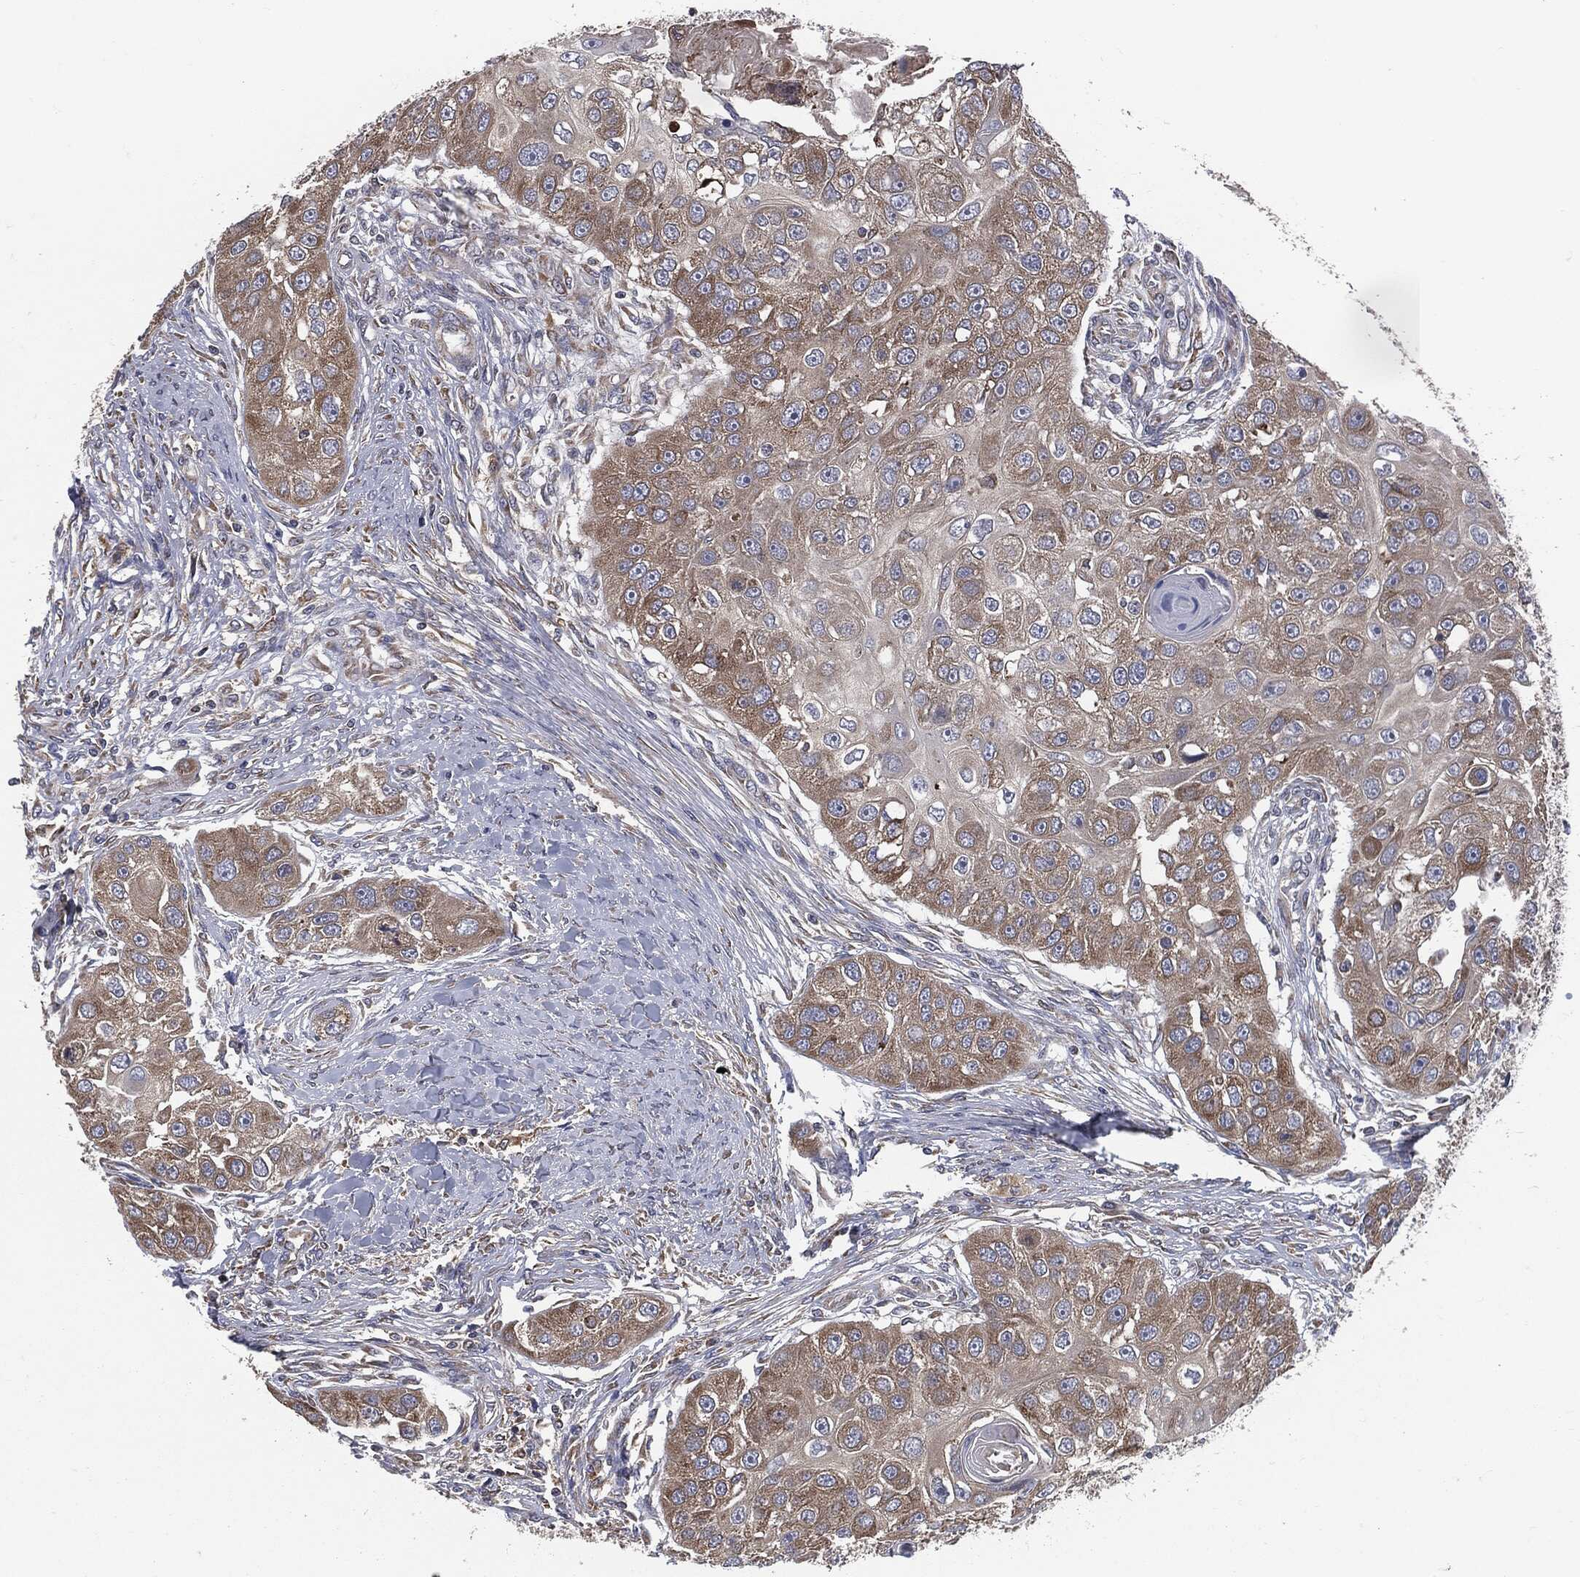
{"staining": {"intensity": "moderate", "quantity": "25%-75%", "location": "cytoplasmic/membranous"}, "tissue": "head and neck cancer", "cell_type": "Tumor cells", "image_type": "cancer", "snomed": [{"axis": "morphology", "description": "Normal tissue, NOS"}, {"axis": "morphology", "description": "Squamous cell carcinoma, NOS"}, {"axis": "topography", "description": "Skeletal muscle"}, {"axis": "topography", "description": "Head-Neck"}], "caption": "Human head and neck cancer stained with a brown dye shows moderate cytoplasmic/membranous positive positivity in approximately 25%-75% of tumor cells.", "gene": "PRDX4", "patient": {"sex": "male", "age": 51}}